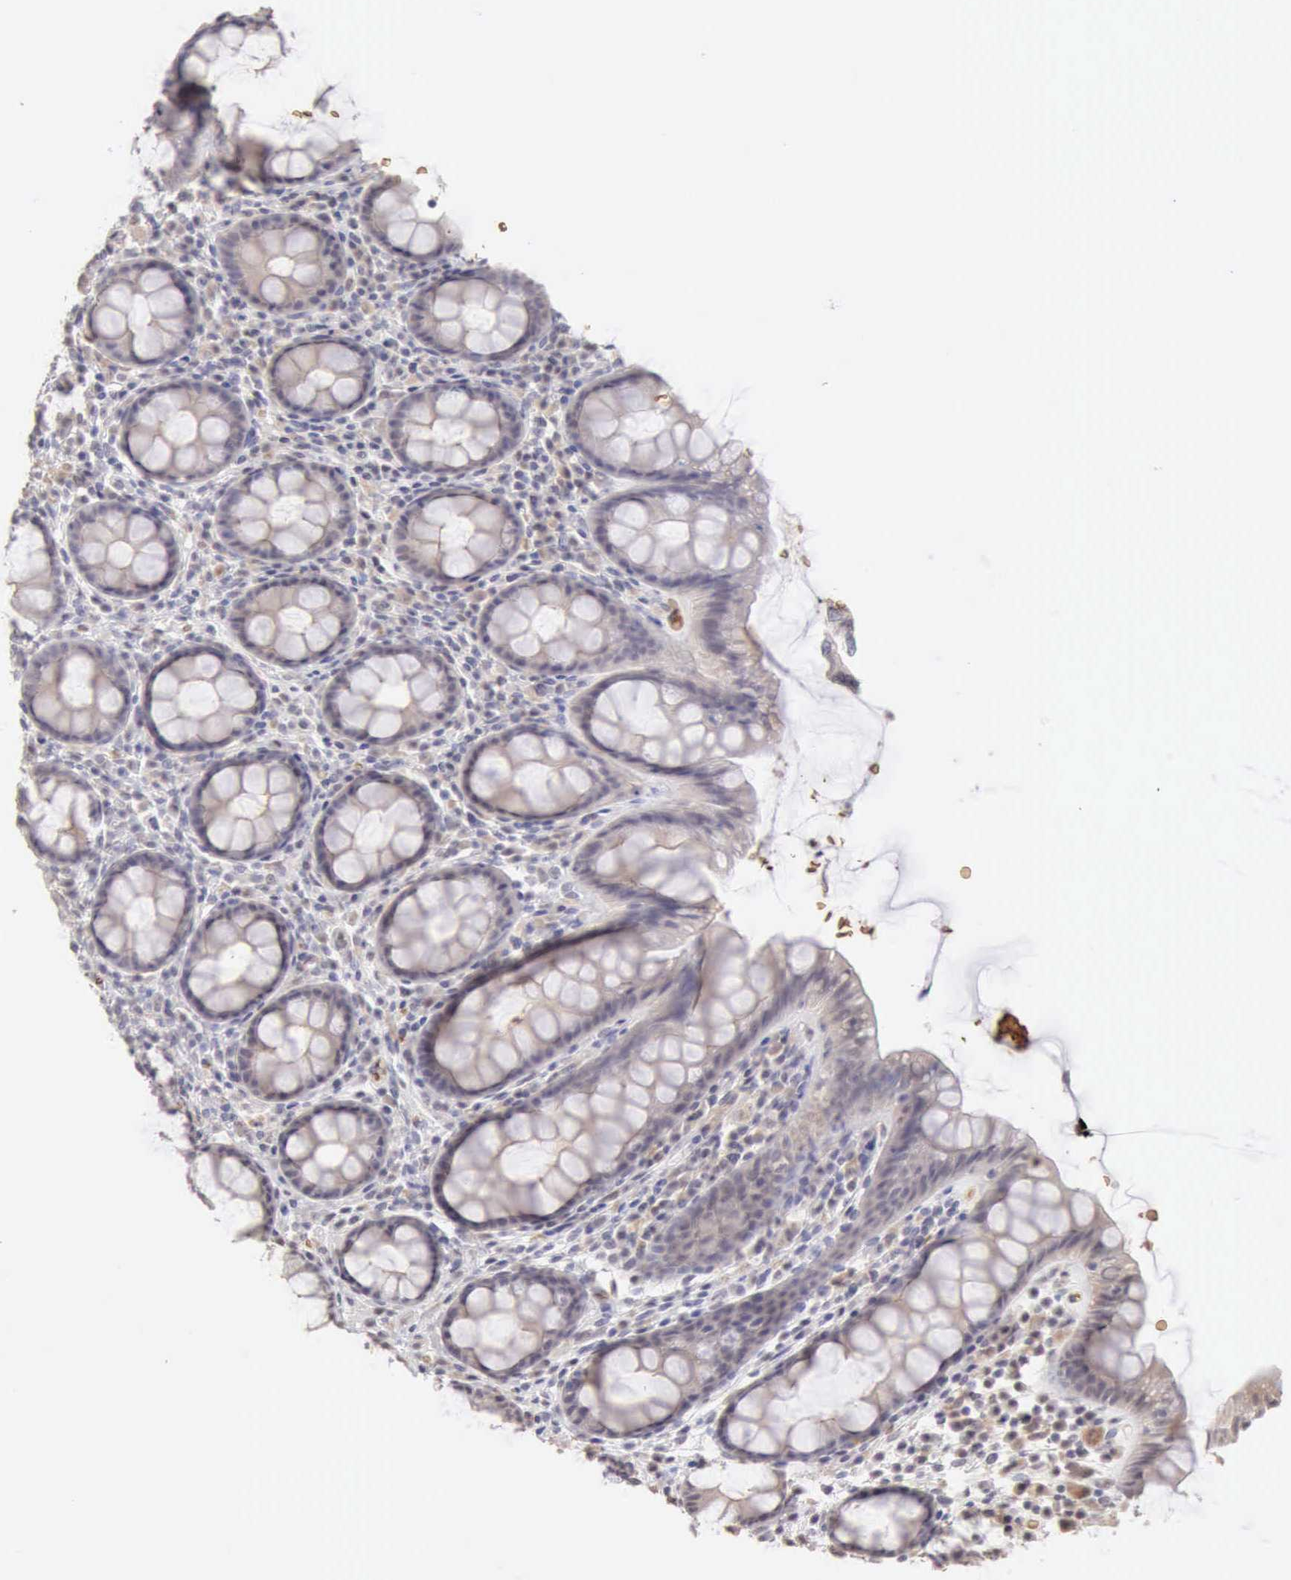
{"staining": {"intensity": "negative", "quantity": "none", "location": "none"}, "tissue": "rectum", "cell_type": "Glandular cells", "image_type": "normal", "snomed": [{"axis": "morphology", "description": "Normal tissue, NOS"}, {"axis": "topography", "description": "Rectum"}], "caption": "A photomicrograph of rectum stained for a protein reveals no brown staining in glandular cells. The staining is performed using DAB (3,3'-diaminobenzidine) brown chromogen with nuclei counter-stained in using hematoxylin.", "gene": "CFI", "patient": {"sex": "male", "age": 92}}